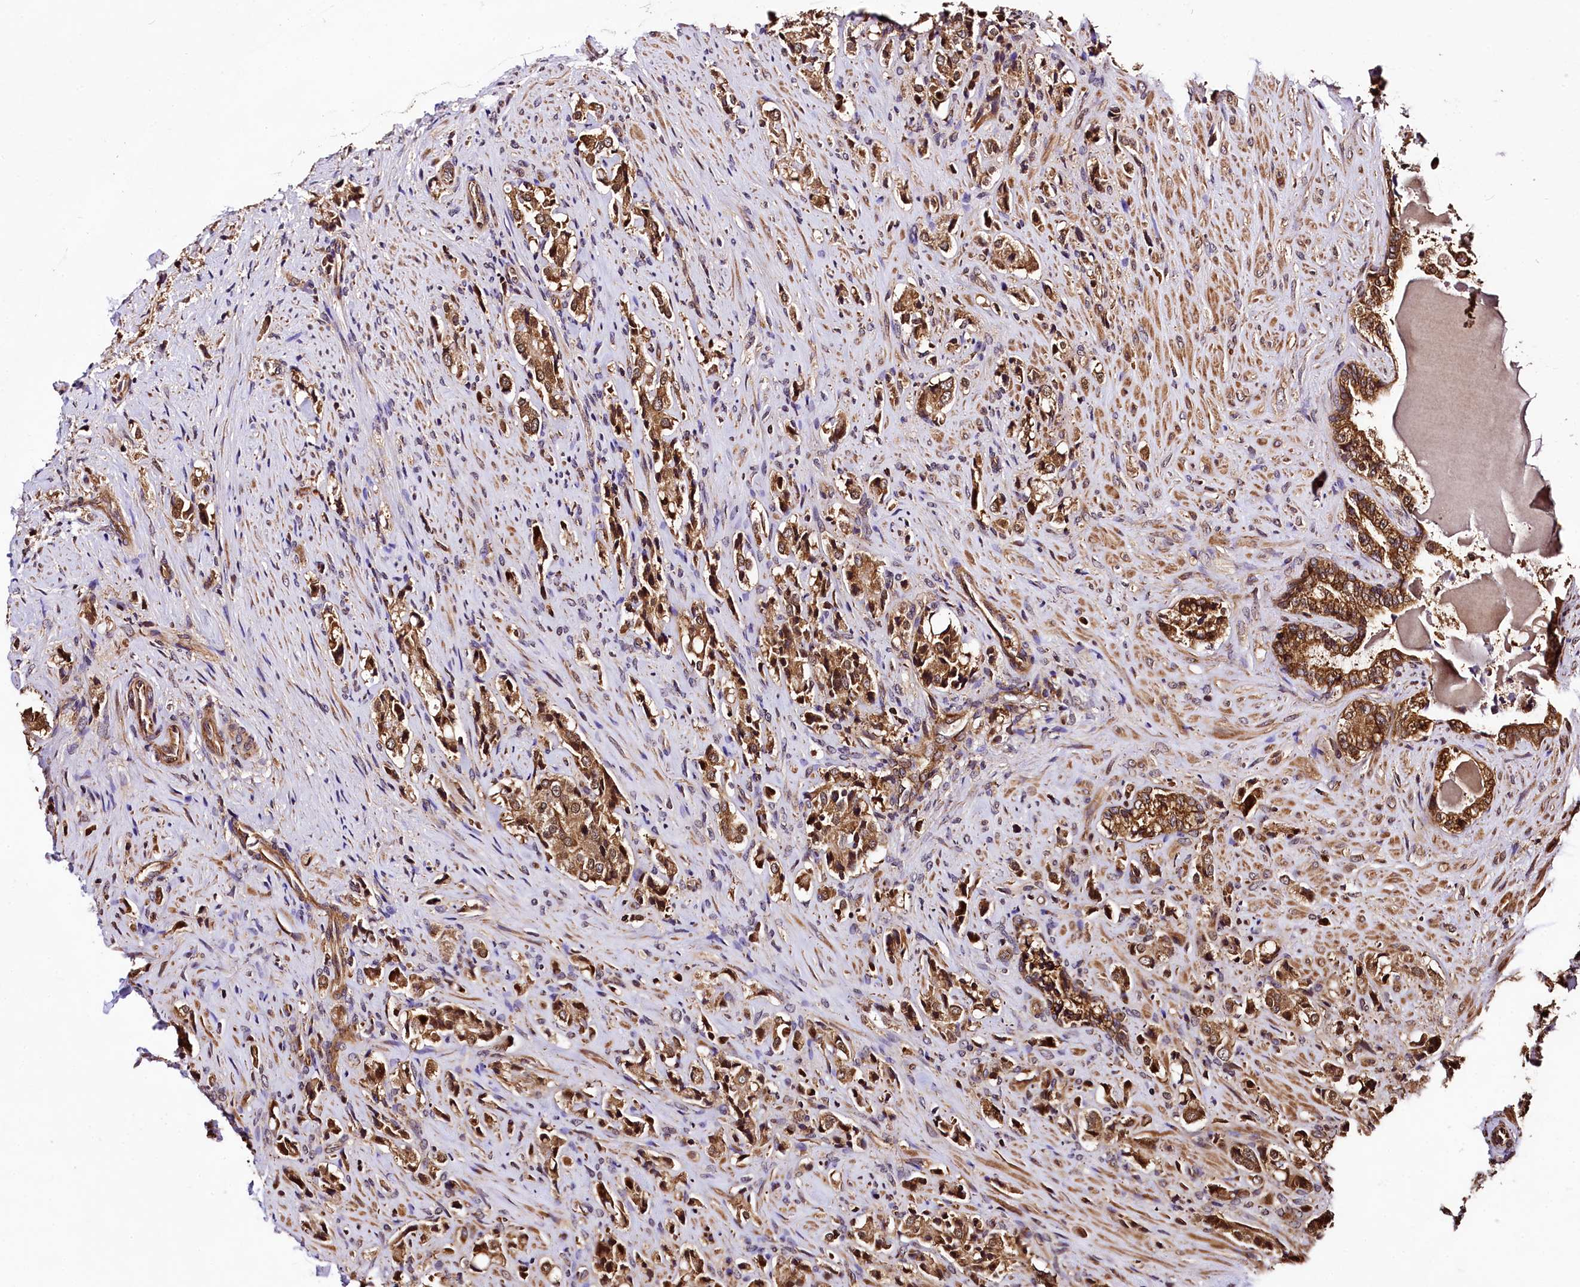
{"staining": {"intensity": "moderate", "quantity": ">75%", "location": "cytoplasmic/membranous"}, "tissue": "prostate cancer", "cell_type": "Tumor cells", "image_type": "cancer", "snomed": [{"axis": "morphology", "description": "Adenocarcinoma, High grade"}, {"axis": "topography", "description": "Prostate"}], "caption": "Brown immunohistochemical staining in prostate cancer displays moderate cytoplasmic/membranous expression in about >75% of tumor cells. (DAB (3,3'-diaminobenzidine) IHC with brightfield microscopy, high magnification).", "gene": "LRSAM1", "patient": {"sex": "male", "age": 65}}